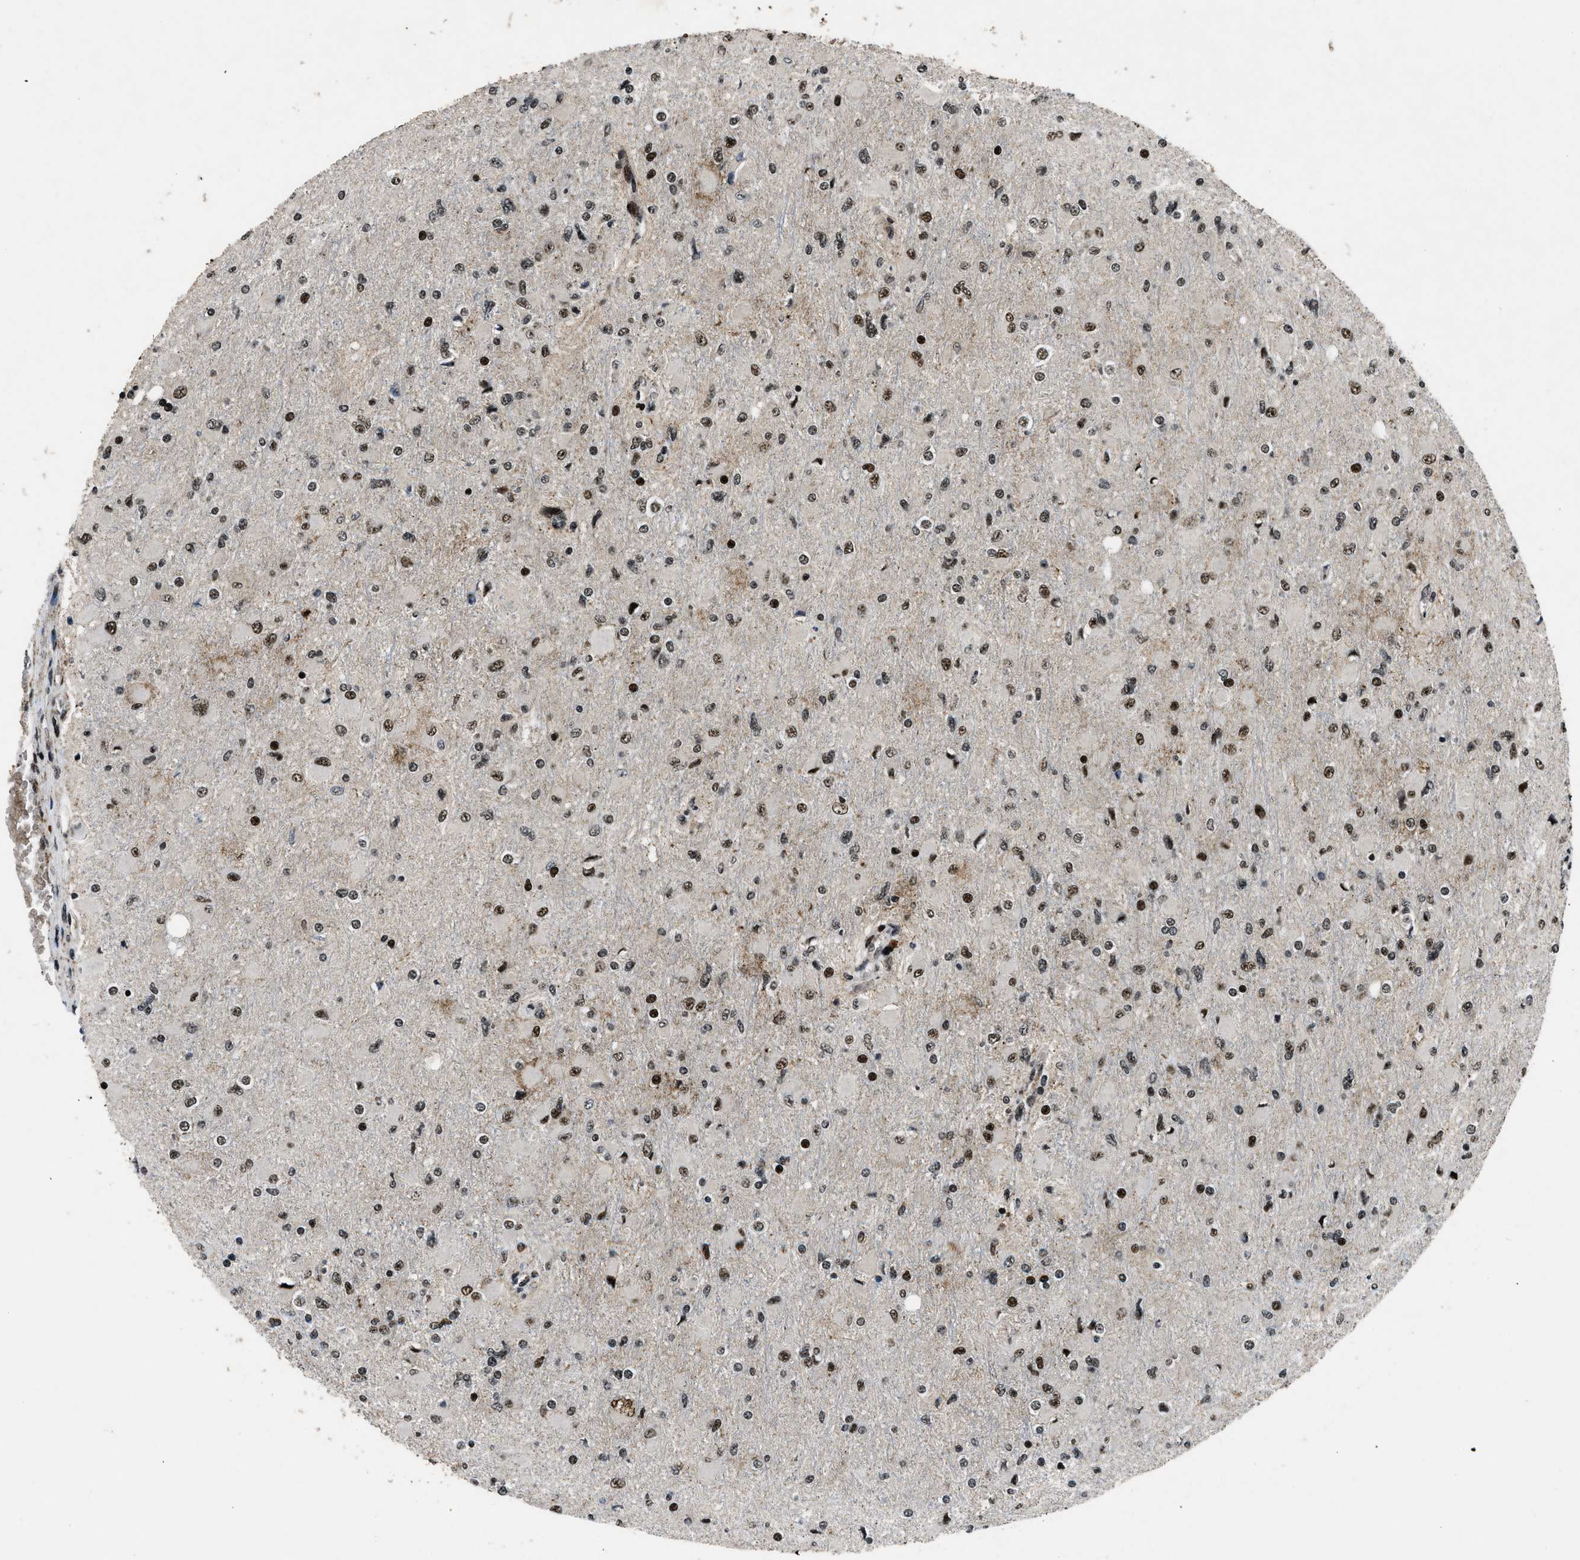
{"staining": {"intensity": "strong", "quantity": ">75%", "location": "nuclear"}, "tissue": "glioma", "cell_type": "Tumor cells", "image_type": "cancer", "snomed": [{"axis": "morphology", "description": "Glioma, malignant, High grade"}, {"axis": "topography", "description": "Cerebral cortex"}], "caption": "Protein positivity by immunohistochemistry (IHC) displays strong nuclear staining in about >75% of tumor cells in glioma.", "gene": "SMARCB1", "patient": {"sex": "female", "age": 36}}